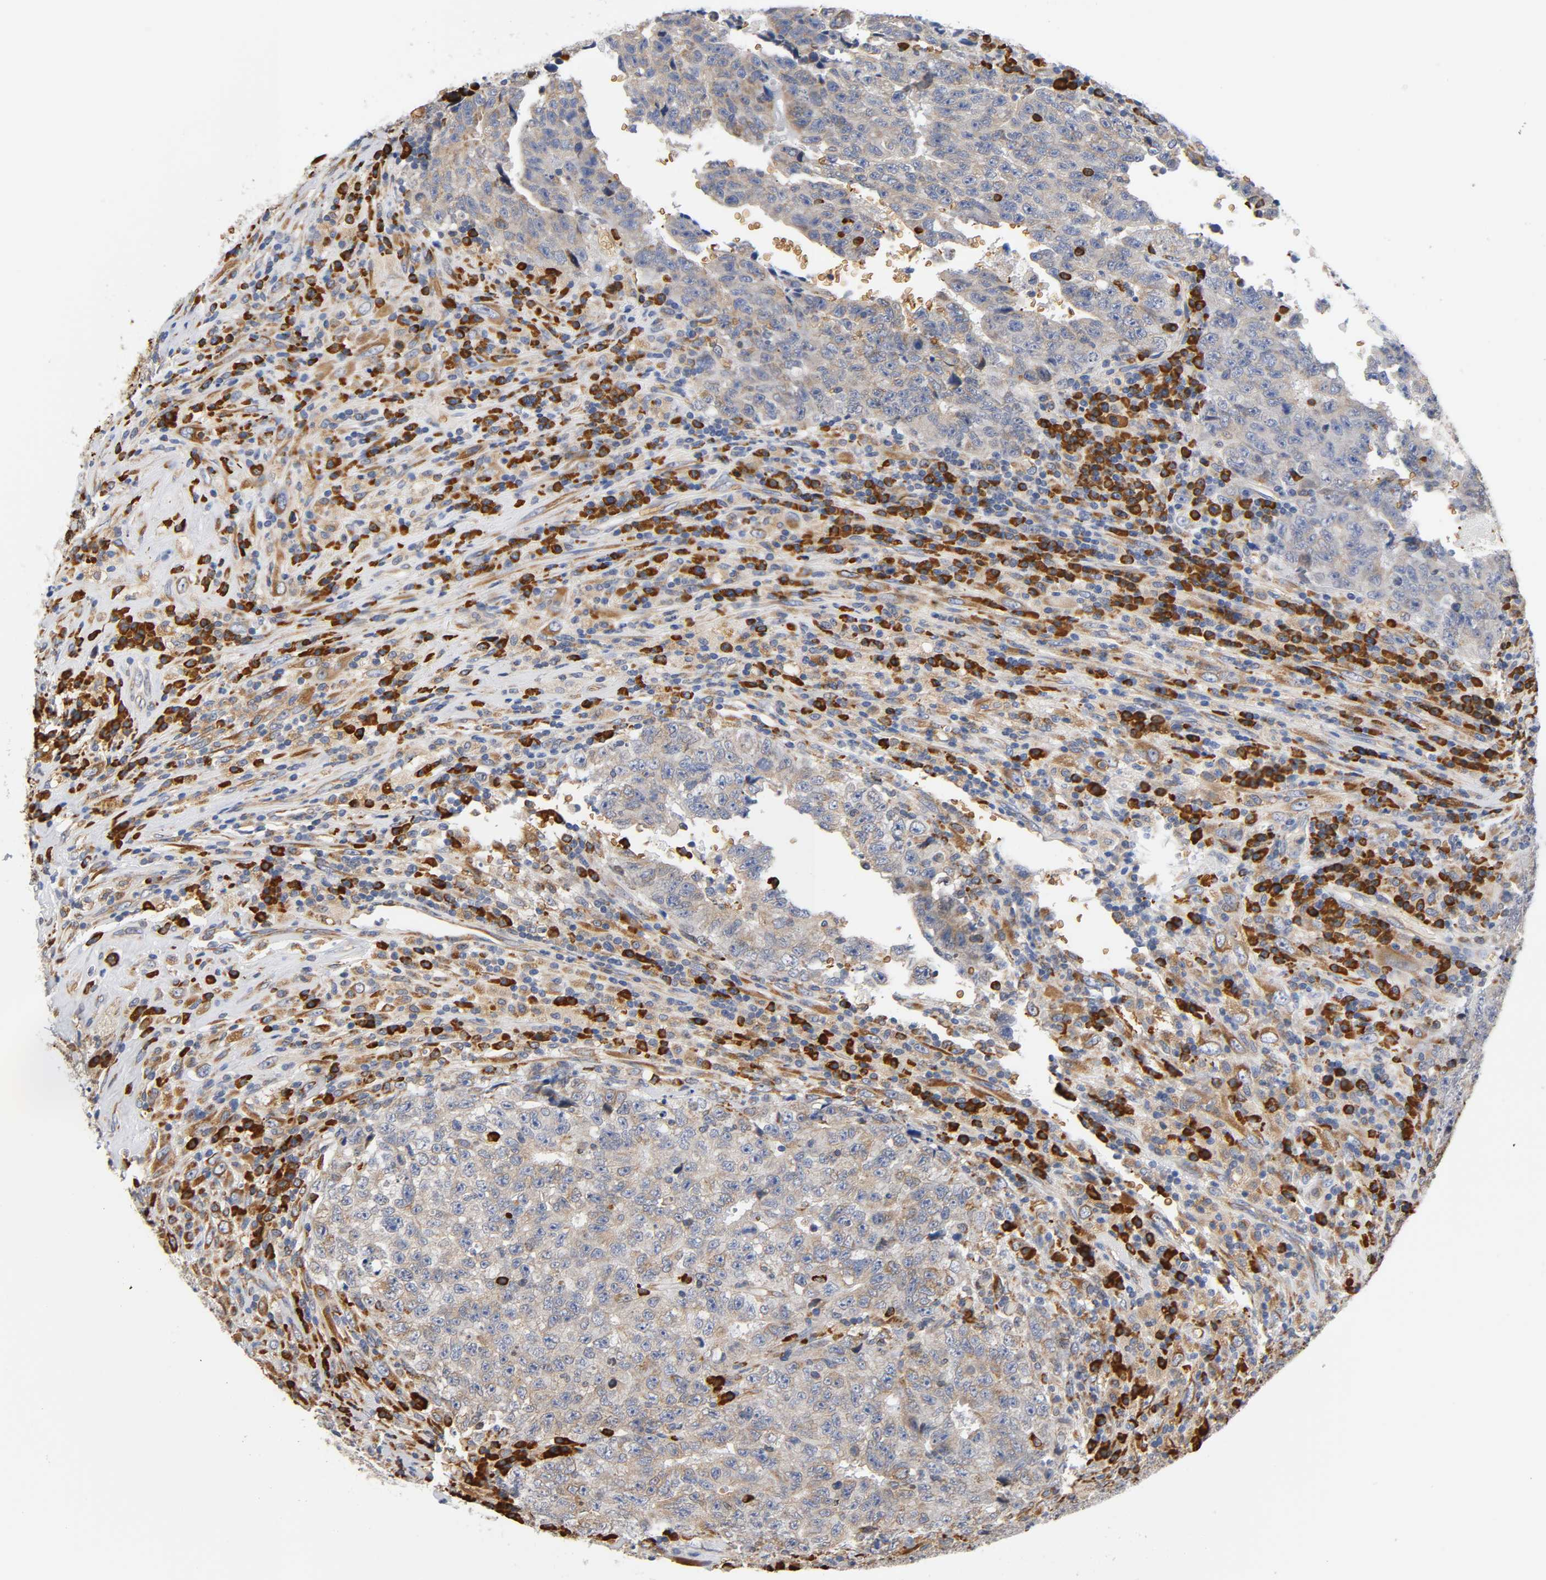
{"staining": {"intensity": "weak", "quantity": ">75%", "location": "cytoplasmic/membranous"}, "tissue": "testis cancer", "cell_type": "Tumor cells", "image_type": "cancer", "snomed": [{"axis": "morphology", "description": "Necrosis, NOS"}, {"axis": "morphology", "description": "Carcinoma, Embryonal, NOS"}, {"axis": "topography", "description": "Testis"}], "caption": "Immunohistochemistry (IHC) of human testis cancer displays low levels of weak cytoplasmic/membranous staining in approximately >75% of tumor cells.", "gene": "UCKL1", "patient": {"sex": "male", "age": 19}}